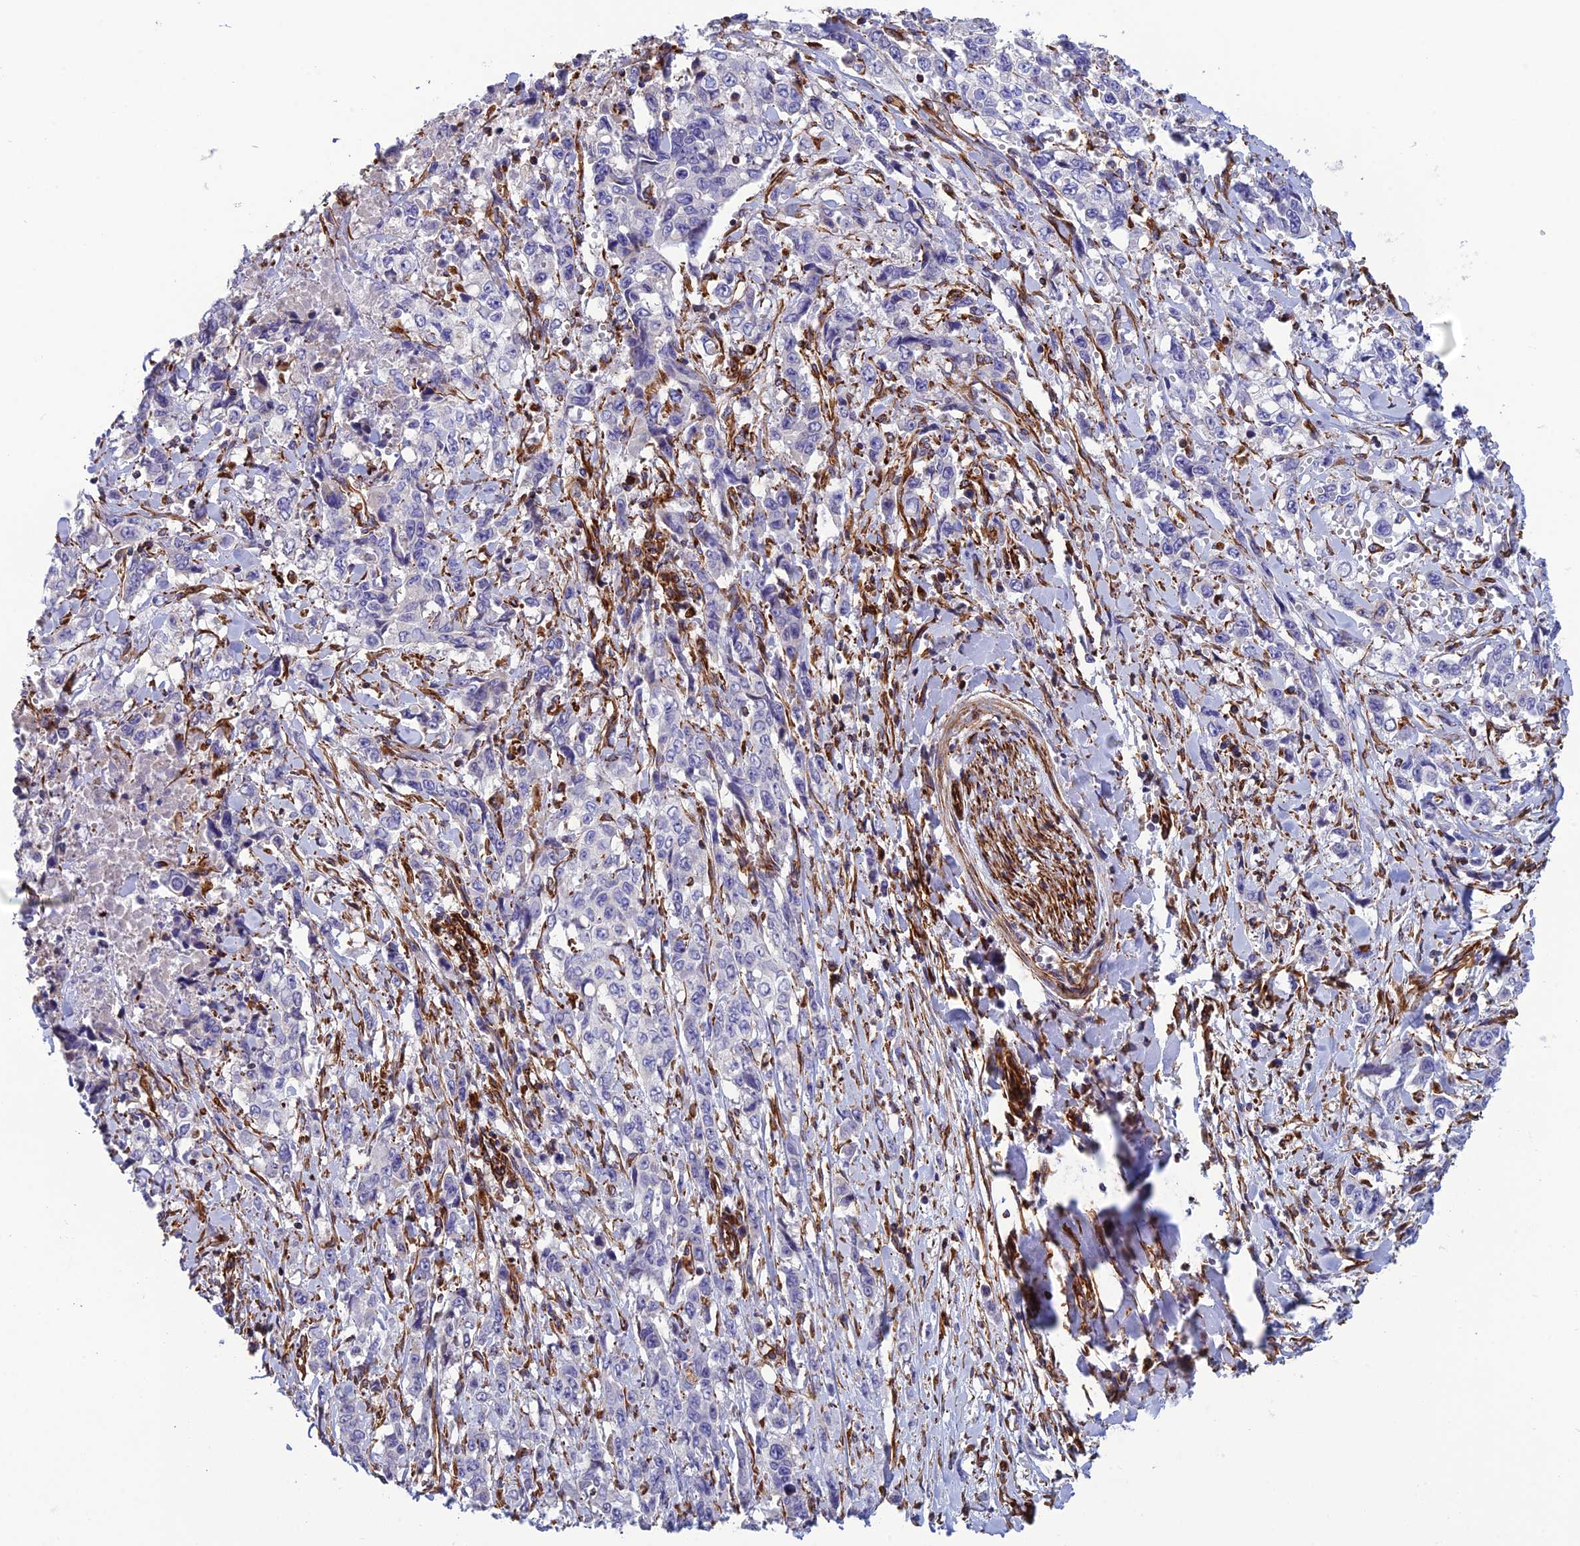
{"staining": {"intensity": "negative", "quantity": "none", "location": "none"}, "tissue": "stomach cancer", "cell_type": "Tumor cells", "image_type": "cancer", "snomed": [{"axis": "morphology", "description": "Adenocarcinoma, NOS"}, {"axis": "topography", "description": "Stomach, upper"}], "caption": "Tumor cells are negative for protein expression in human adenocarcinoma (stomach). (IHC, brightfield microscopy, high magnification).", "gene": "FBXL20", "patient": {"sex": "male", "age": 62}}